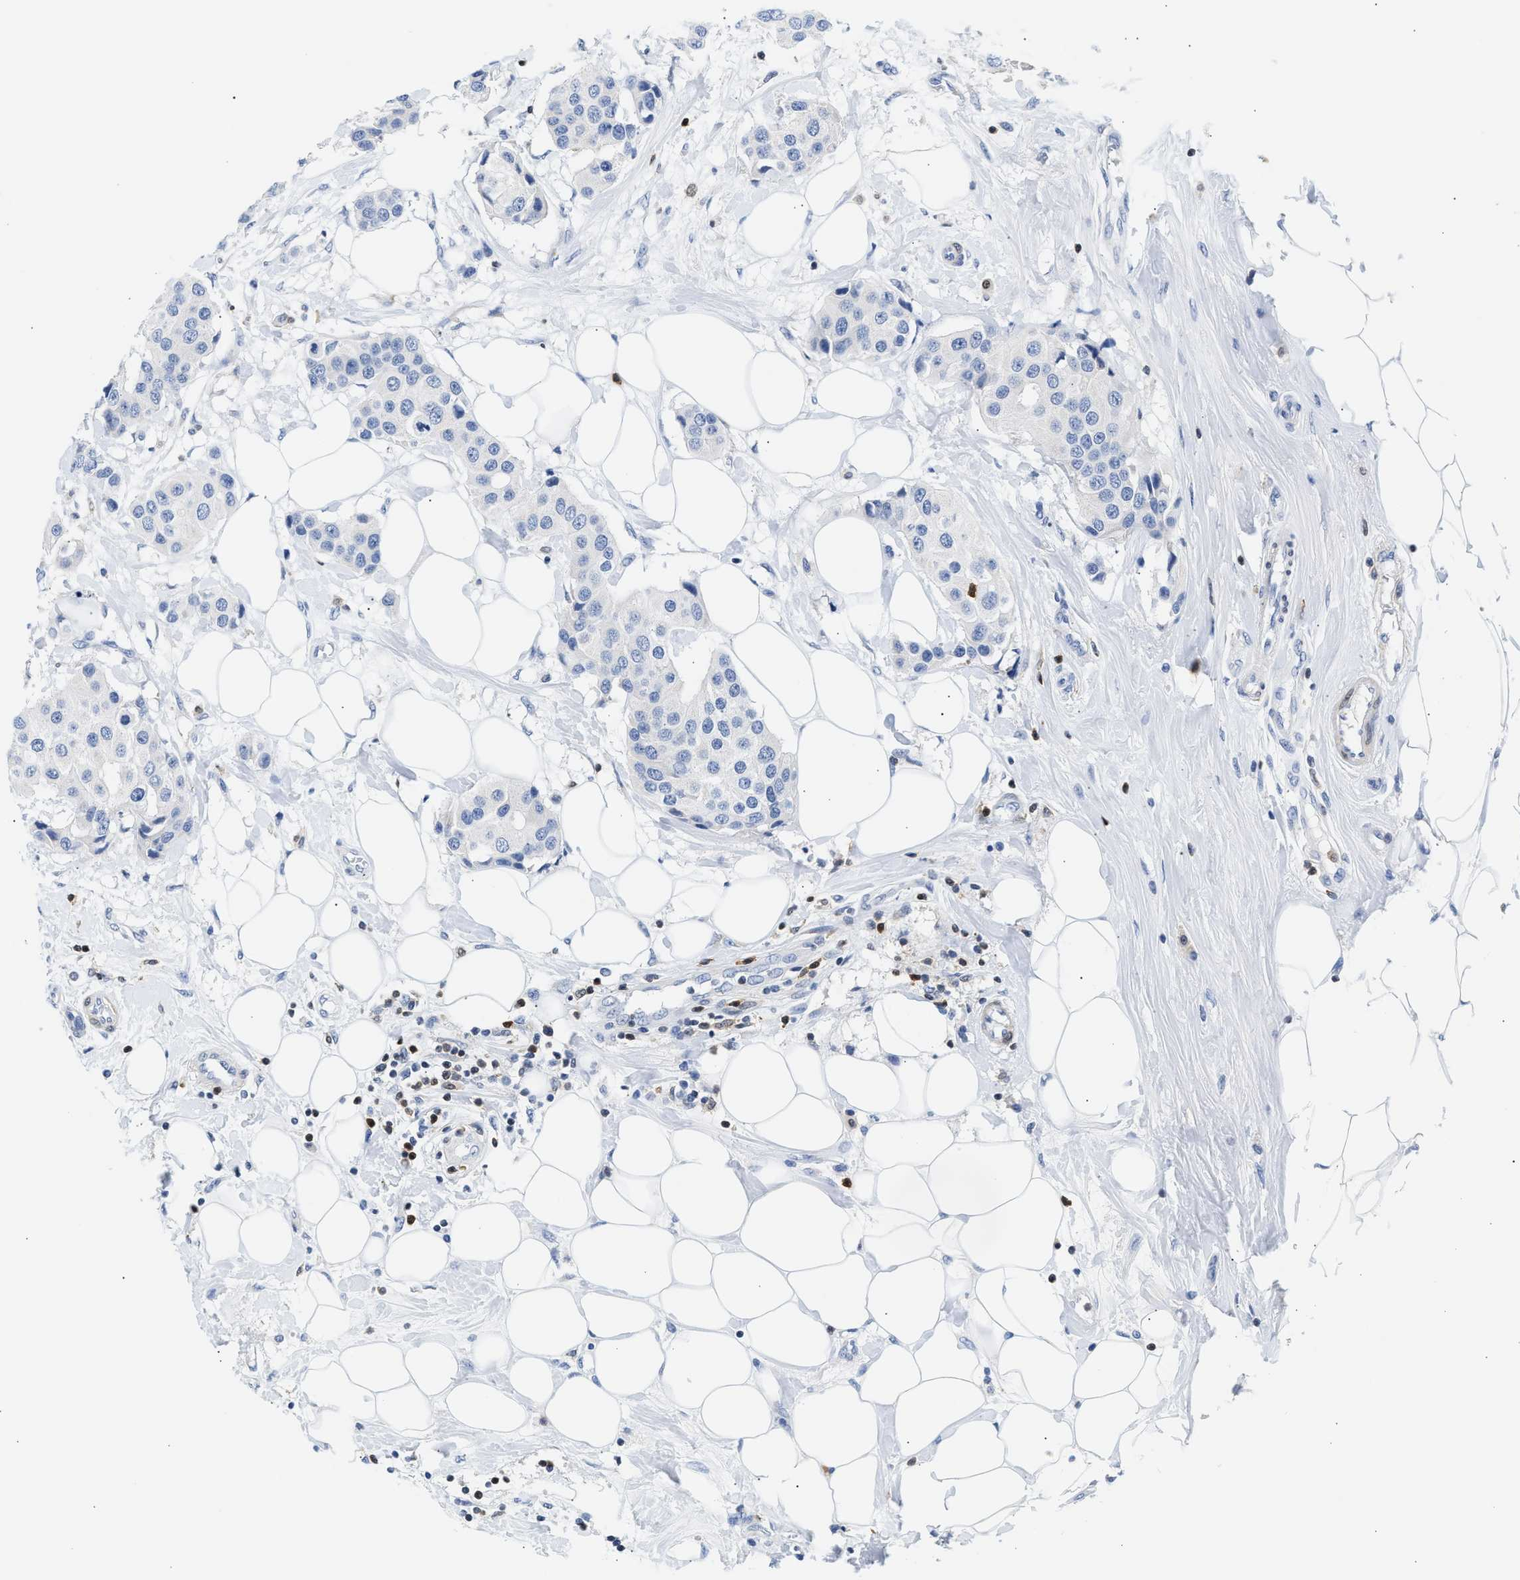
{"staining": {"intensity": "negative", "quantity": "none", "location": "none"}, "tissue": "breast cancer", "cell_type": "Tumor cells", "image_type": "cancer", "snomed": [{"axis": "morphology", "description": "Normal tissue, NOS"}, {"axis": "morphology", "description": "Duct carcinoma"}, {"axis": "topography", "description": "Breast"}], "caption": "Image shows no significant protein staining in tumor cells of breast cancer.", "gene": "SLIT2", "patient": {"sex": "female", "age": 39}}